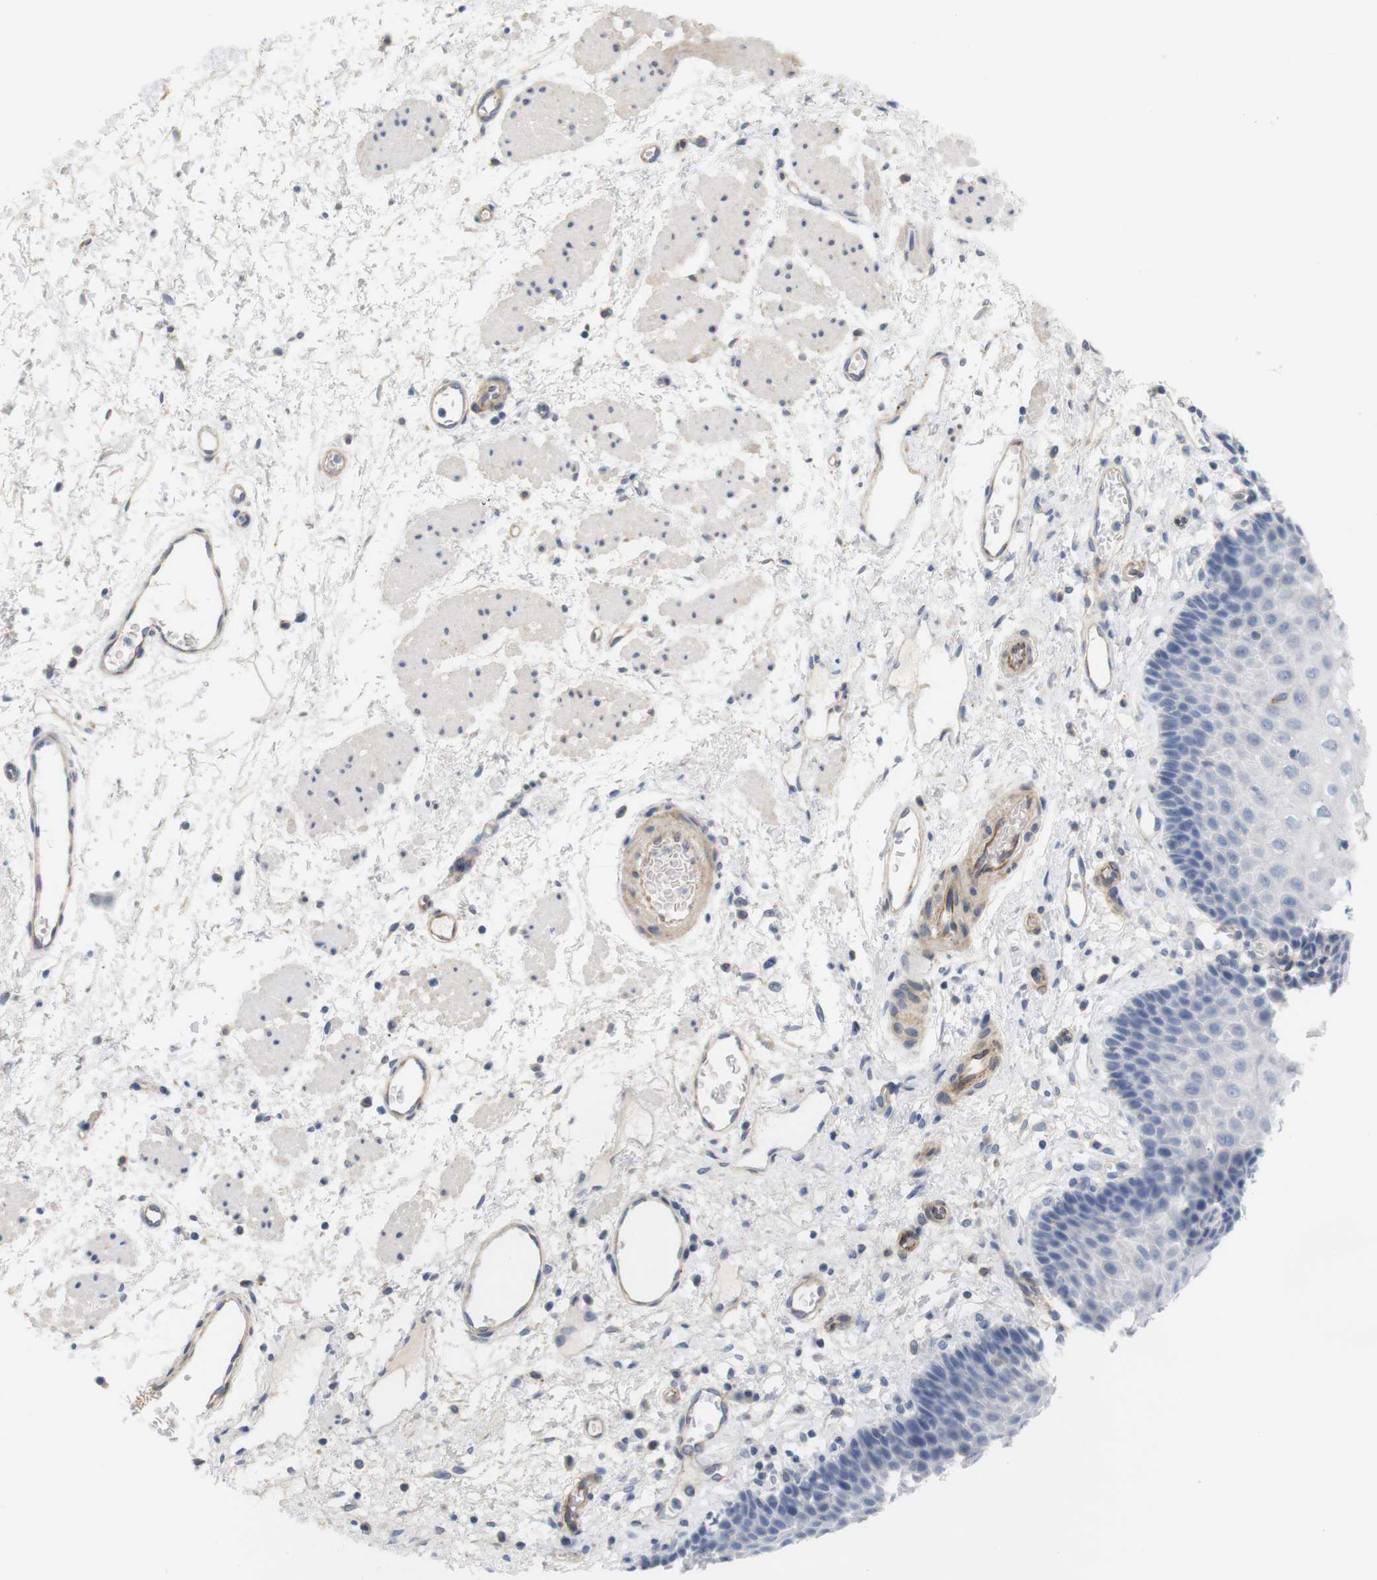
{"staining": {"intensity": "negative", "quantity": "none", "location": "none"}, "tissue": "esophagus", "cell_type": "Squamous epithelial cells", "image_type": "normal", "snomed": [{"axis": "morphology", "description": "Normal tissue, NOS"}, {"axis": "topography", "description": "Esophagus"}], "caption": "Esophagus stained for a protein using immunohistochemistry (IHC) reveals no staining squamous epithelial cells.", "gene": "ITPR1", "patient": {"sex": "male", "age": 54}}